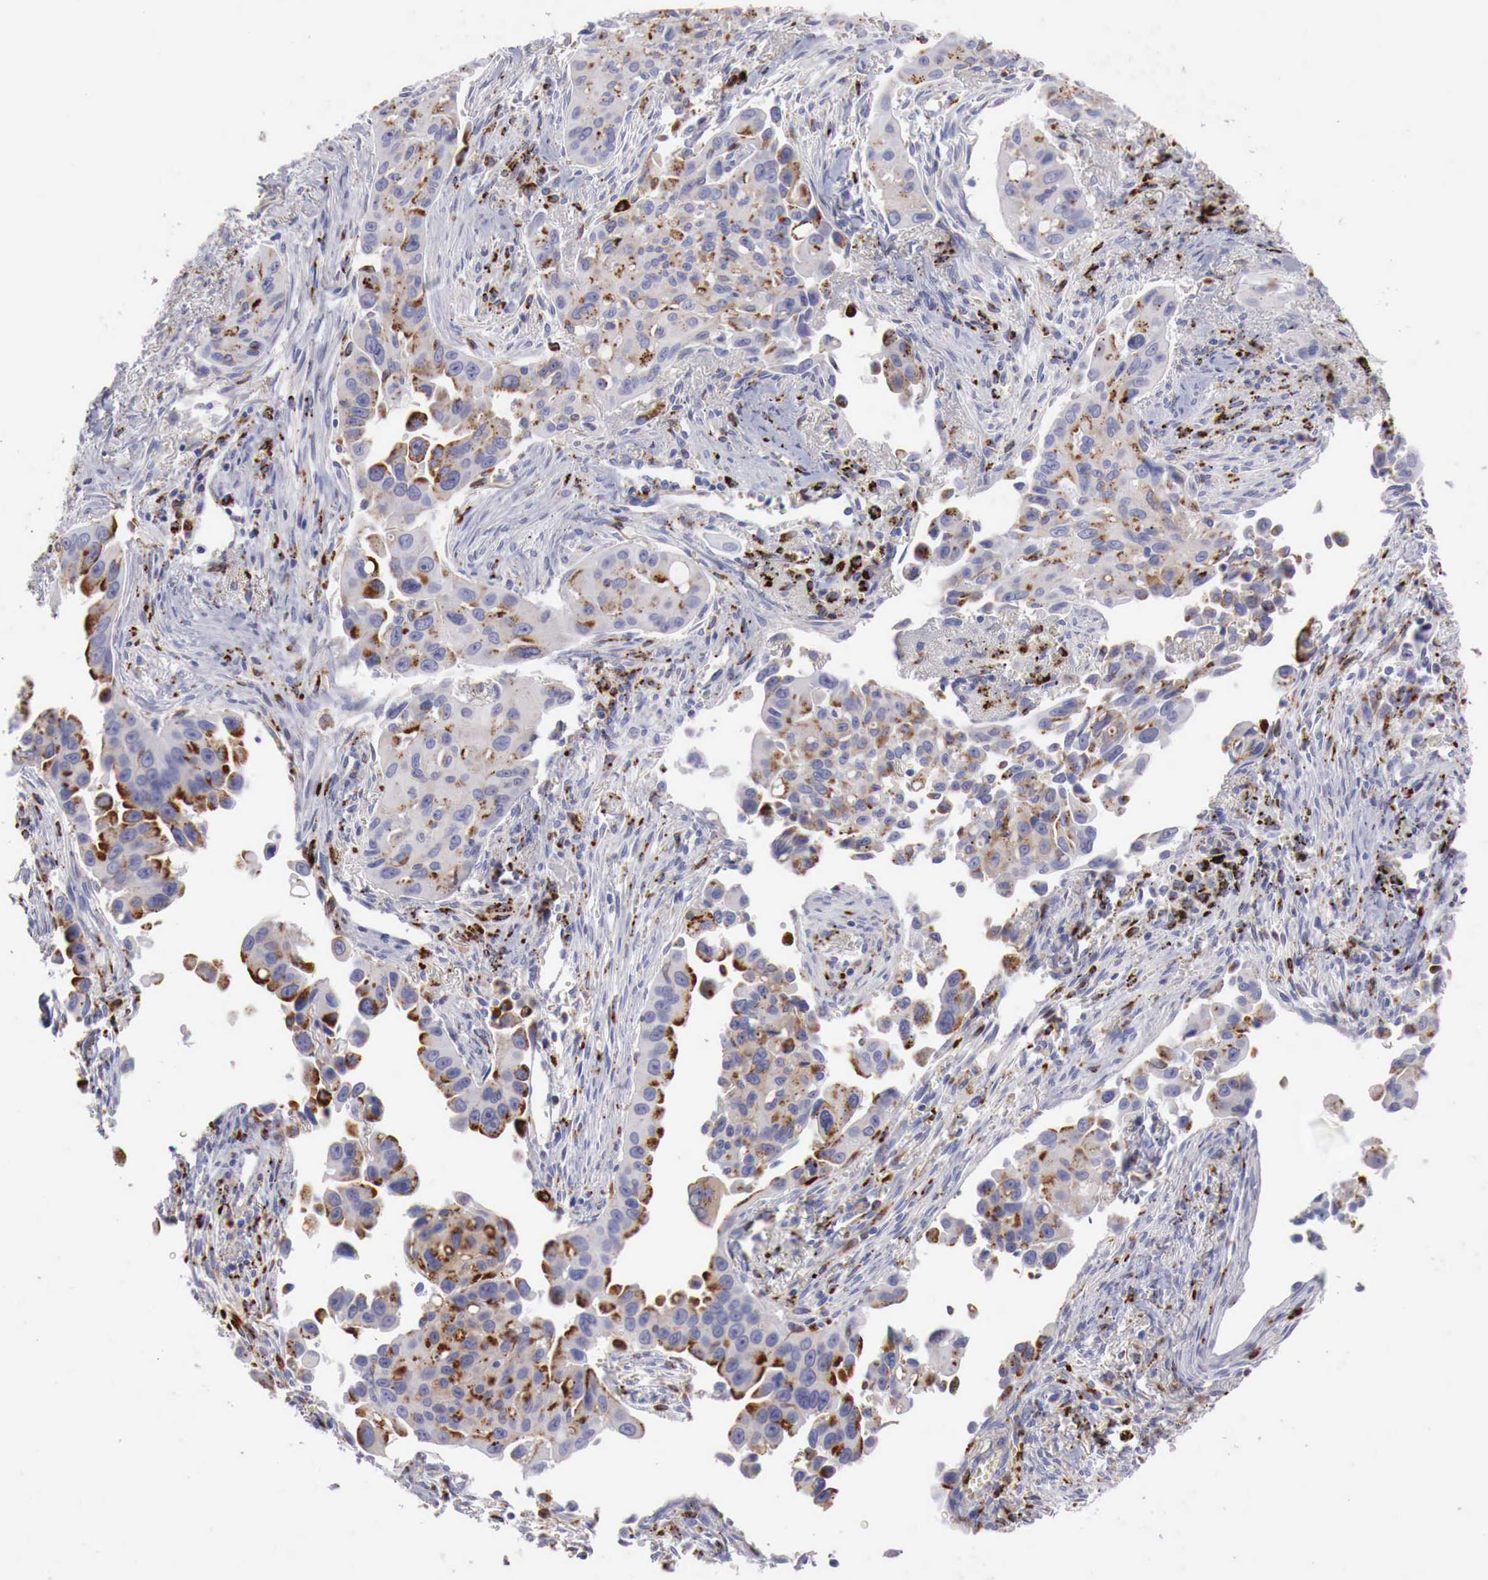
{"staining": {"intensity": "moderate", "quantity": ">75%", "location": "cytoplasmic/membranous"}, "tissue": "lung cancer", "cell_type": "Tumor cells", "image_type": "cancer", "snomed": [{"axis": "morphology", "description": "Adenocarcinoma, NOS"}, {"axis": "topography", "description": "Lung"}], "caption": "The micrograph demonstrates staining of lung cancer, revealing moderate cytoplasmic/membranous protein expression (brown color) within tumor cells. The staining was performed using DAB to visualize the protein expression in brown, while the nuclei were stained in blue with hematoxylin (Magnification: 20x).", "gene": "GLA", "patient": {"sex": "male", "age": 68}}